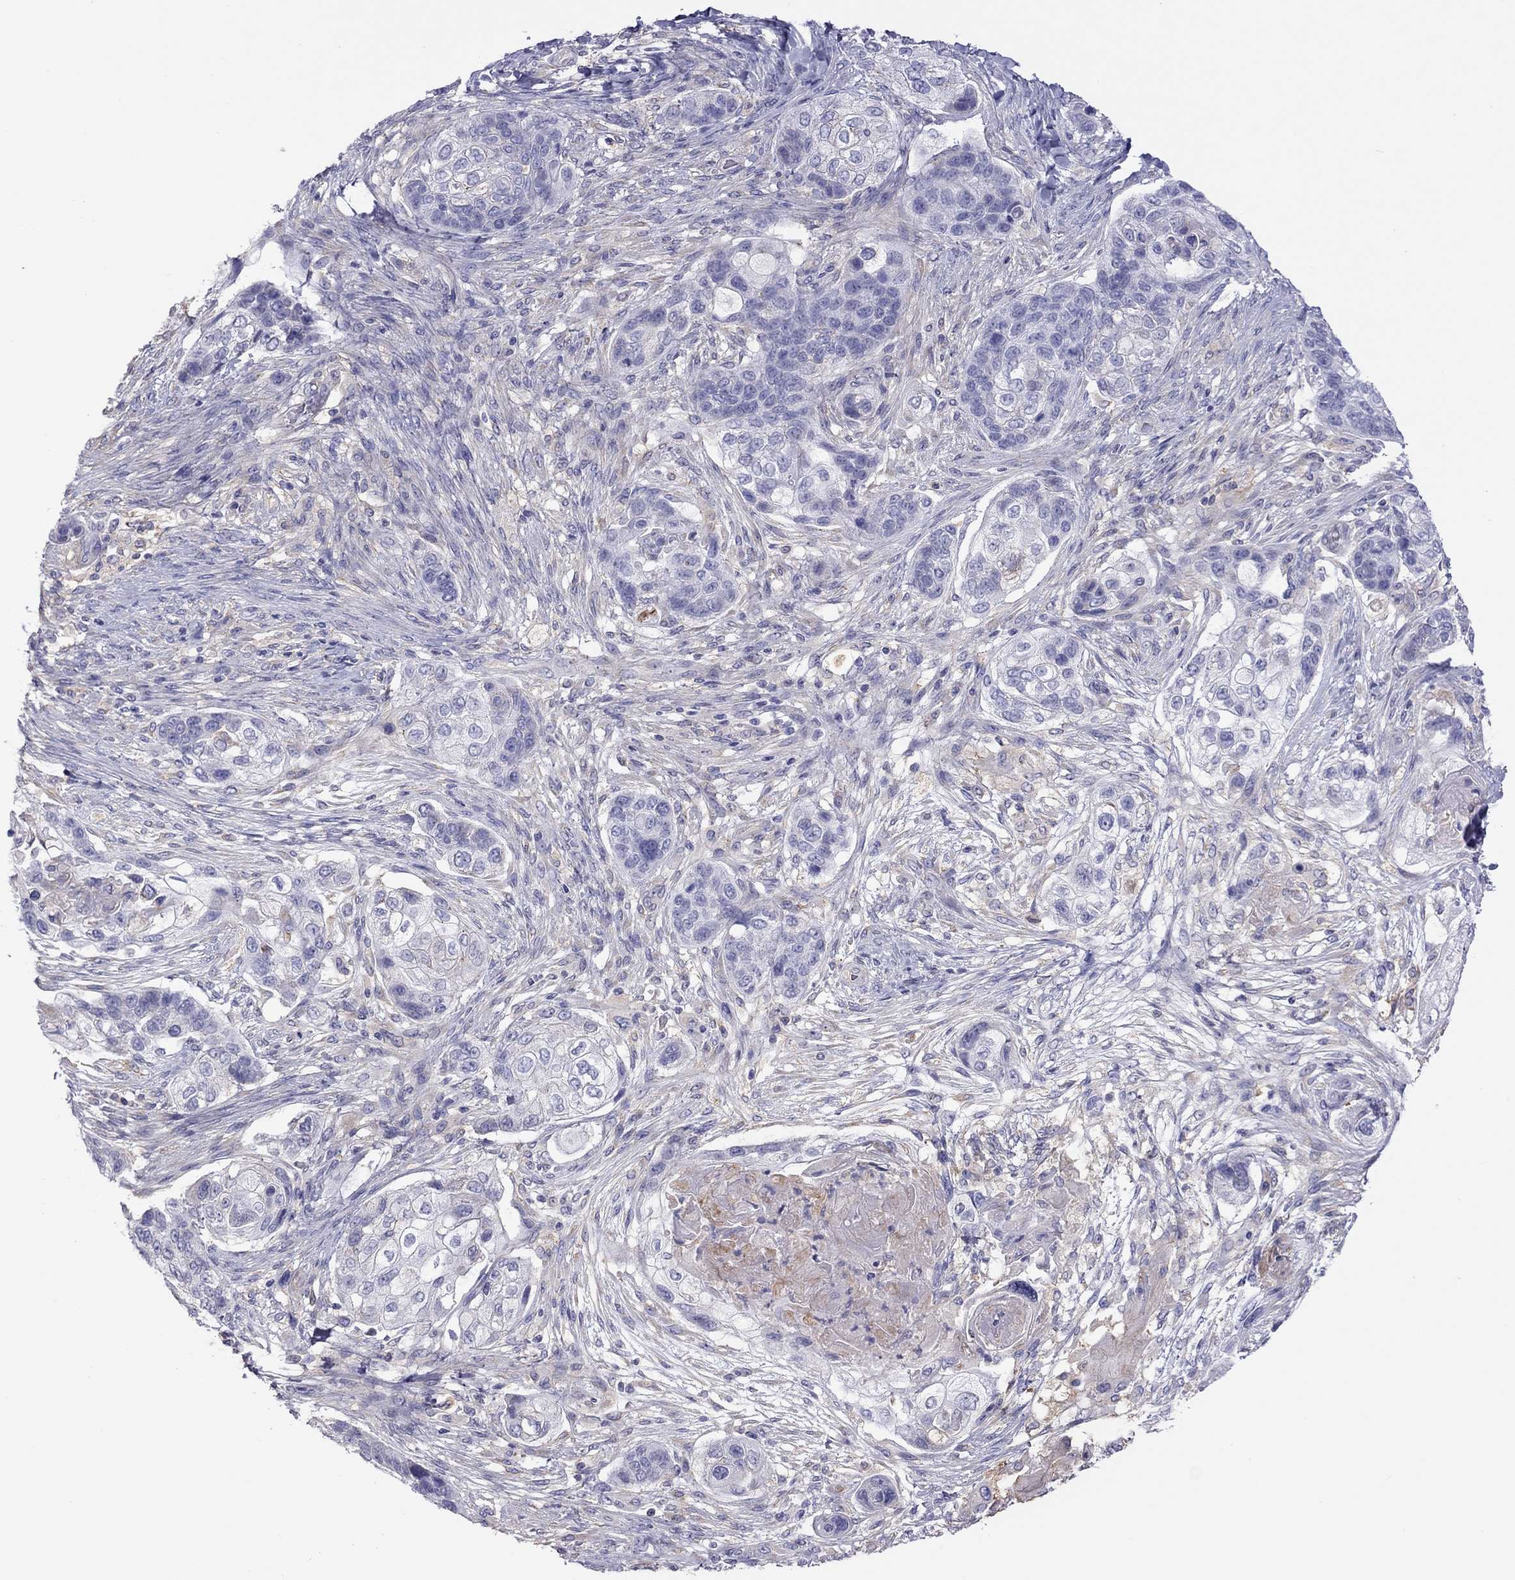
{"staining": {"intensity": "negative", "quantity": "none", "location": "none"}, "tissue": "lung cancer", "cell_type": "Tumor cells", "image_type": "cancer", "snomed": [{"axis": "morphology", "description": "Squamous cell carcinoma, NOS"}, {"axis": "topography", "description": "Lung"}], "caption": "DAB (3,3'-diaminobenzidine) immunohistochemical staining of lung cancer exhibits no significant positivity in tumor cells. The staining is performed using DAB brown chromogen with nuclei counter-stained in using hematoxylin.", "gene": "ALOX15B", "patient": {"sex": "male", "age": 69}}